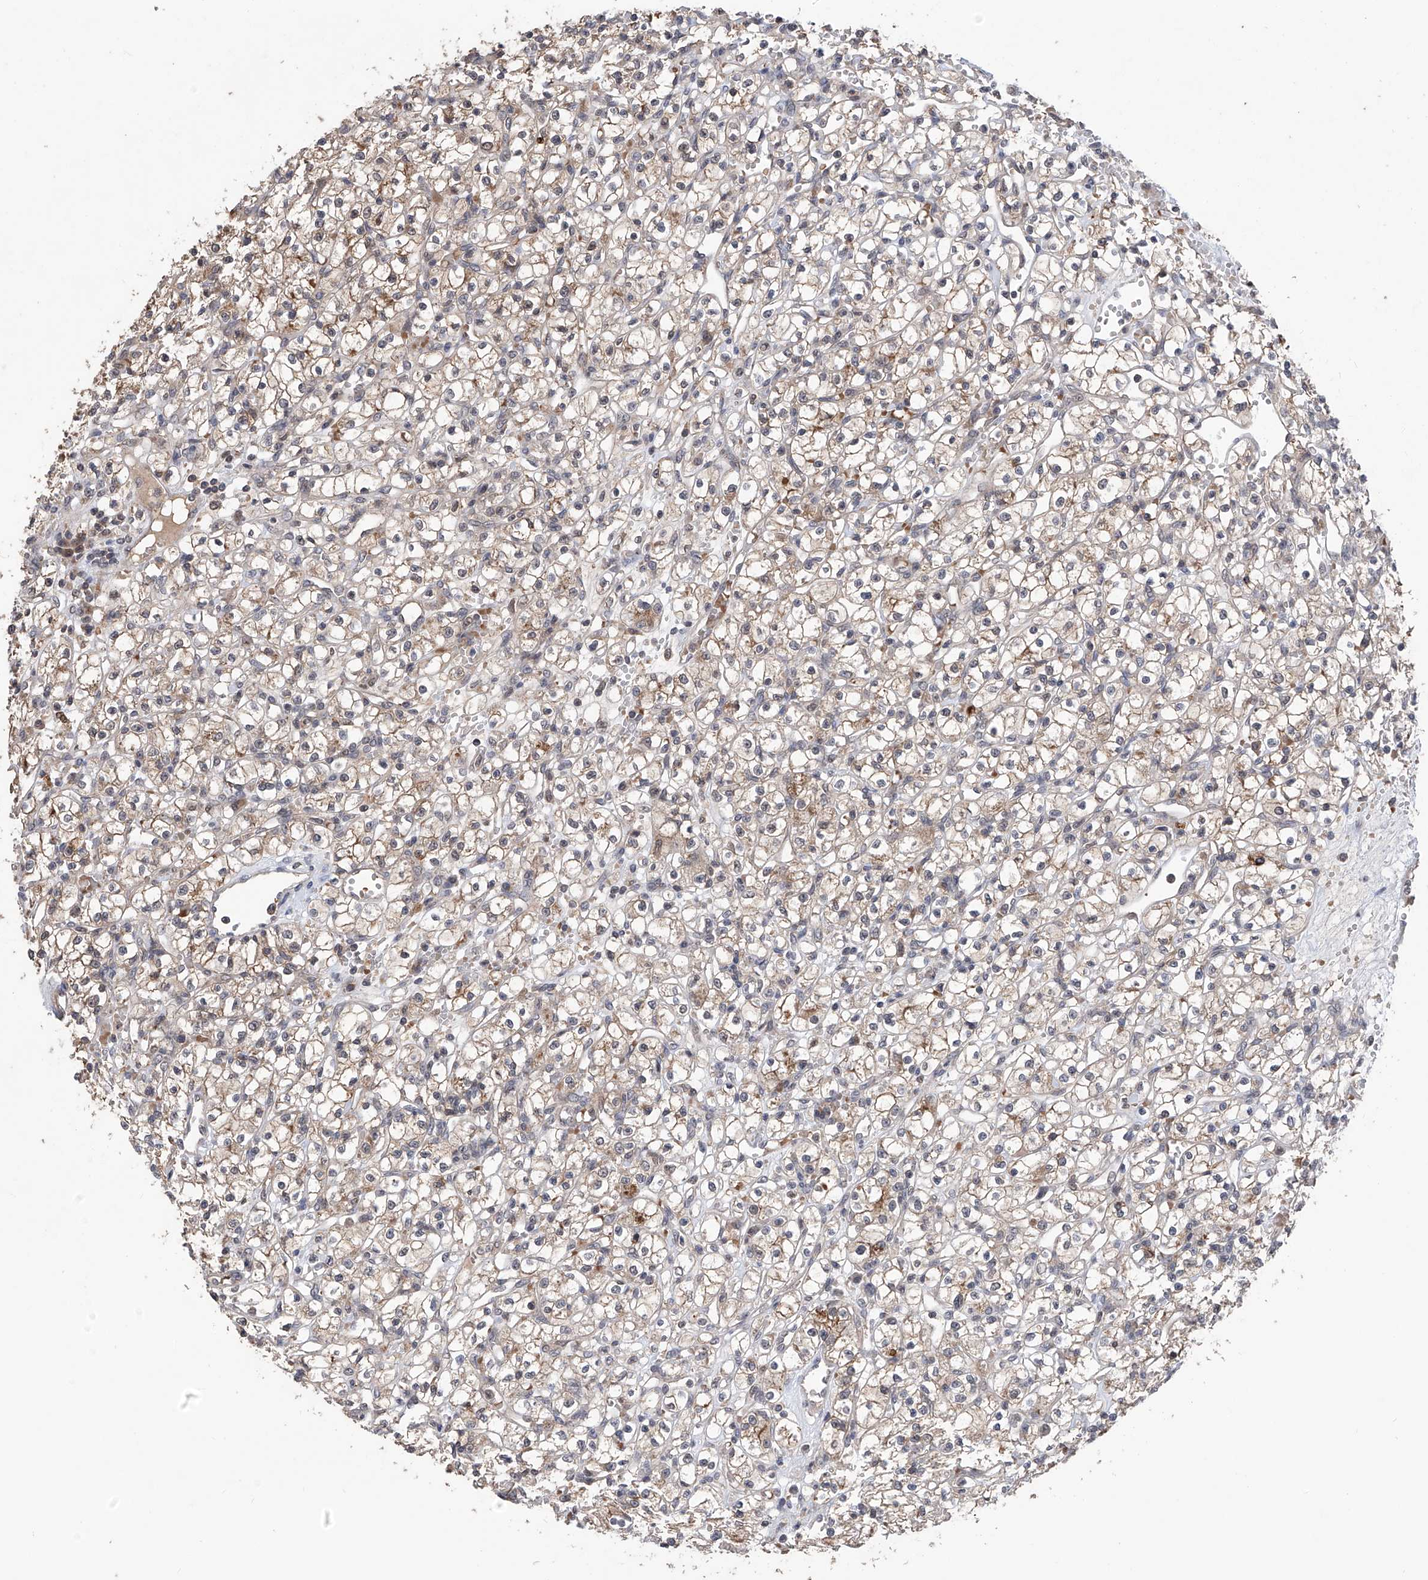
{"staining": {"intensity": "weak", "quantity": "25%-75%", "location": "cytoplasmic/membranous"}, "tissue": "renal cancer", "cell_type": "Tumor cells", "image_type": "cancer", "snomed": [{"axis": "morphology", "description": "Adenocarcinoma, NOS"}, {"axis": "topography", "description": "Kidney"}], "caption": "A low amount of weak cytoplasmic/membranous expression is identified in approximately 25%-75% of tumor cells in renal cancer tissue.", "gene": "LYSMD4", "patient": {"sex": "female", "age": 59}}